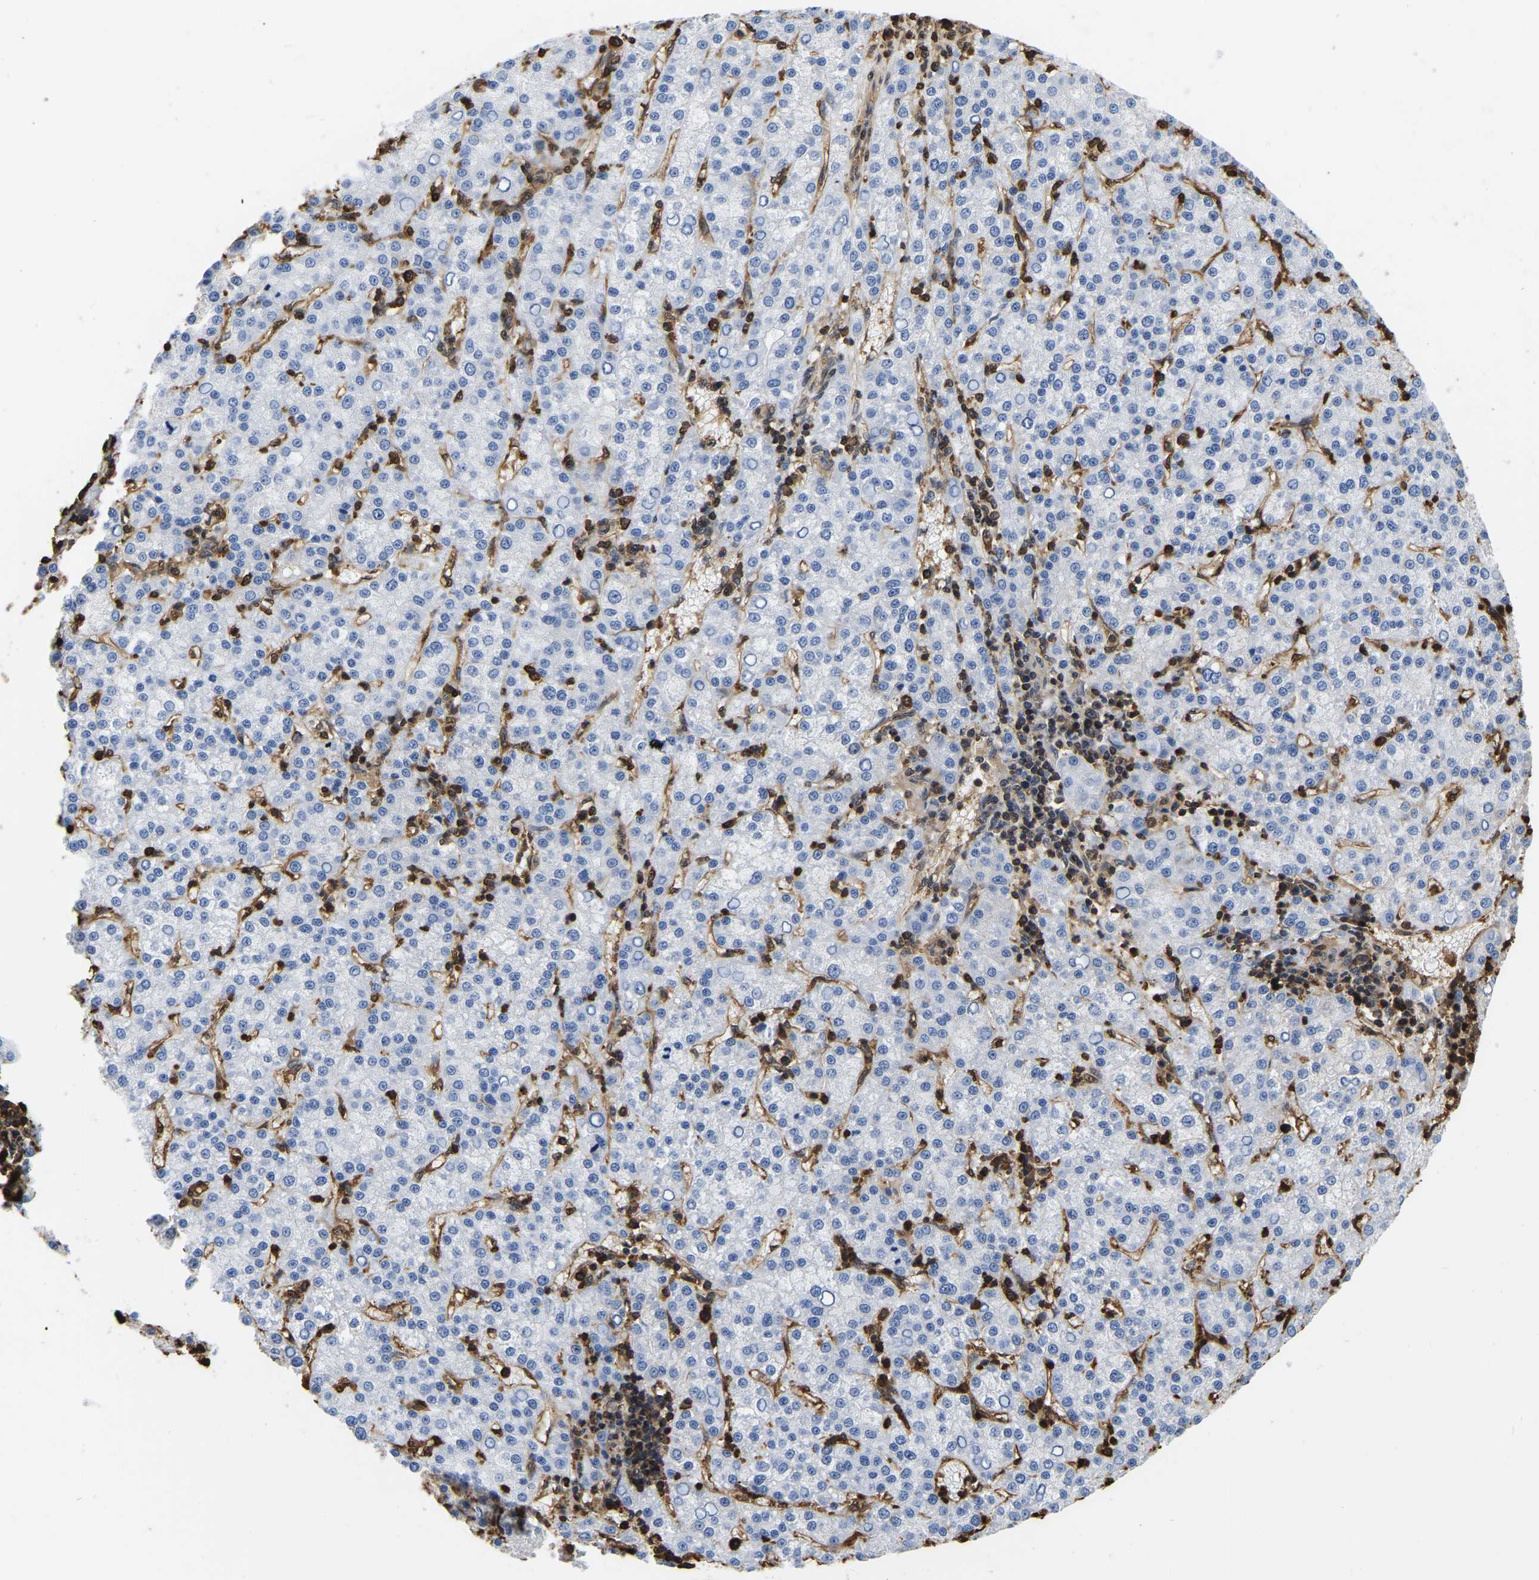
{"staining": {"intensity": "negative", "quantity": "none", "location": "none"}, "tissue": "liver cancer", "cell_type": "Tumor cells", "image_type": "cancer", "snomed": [{"axis": "morphology", "description": "Carcinoma, Hepatocellular, NOS"}, {"axis": "topography", "description": "Liver"}], "caption": "IHC image of human liver cancer stained for a protein (brown), which shows no staining in tumor cells.", "gene": "LDHB", "patient": {"sex": "female", "age": 58}}